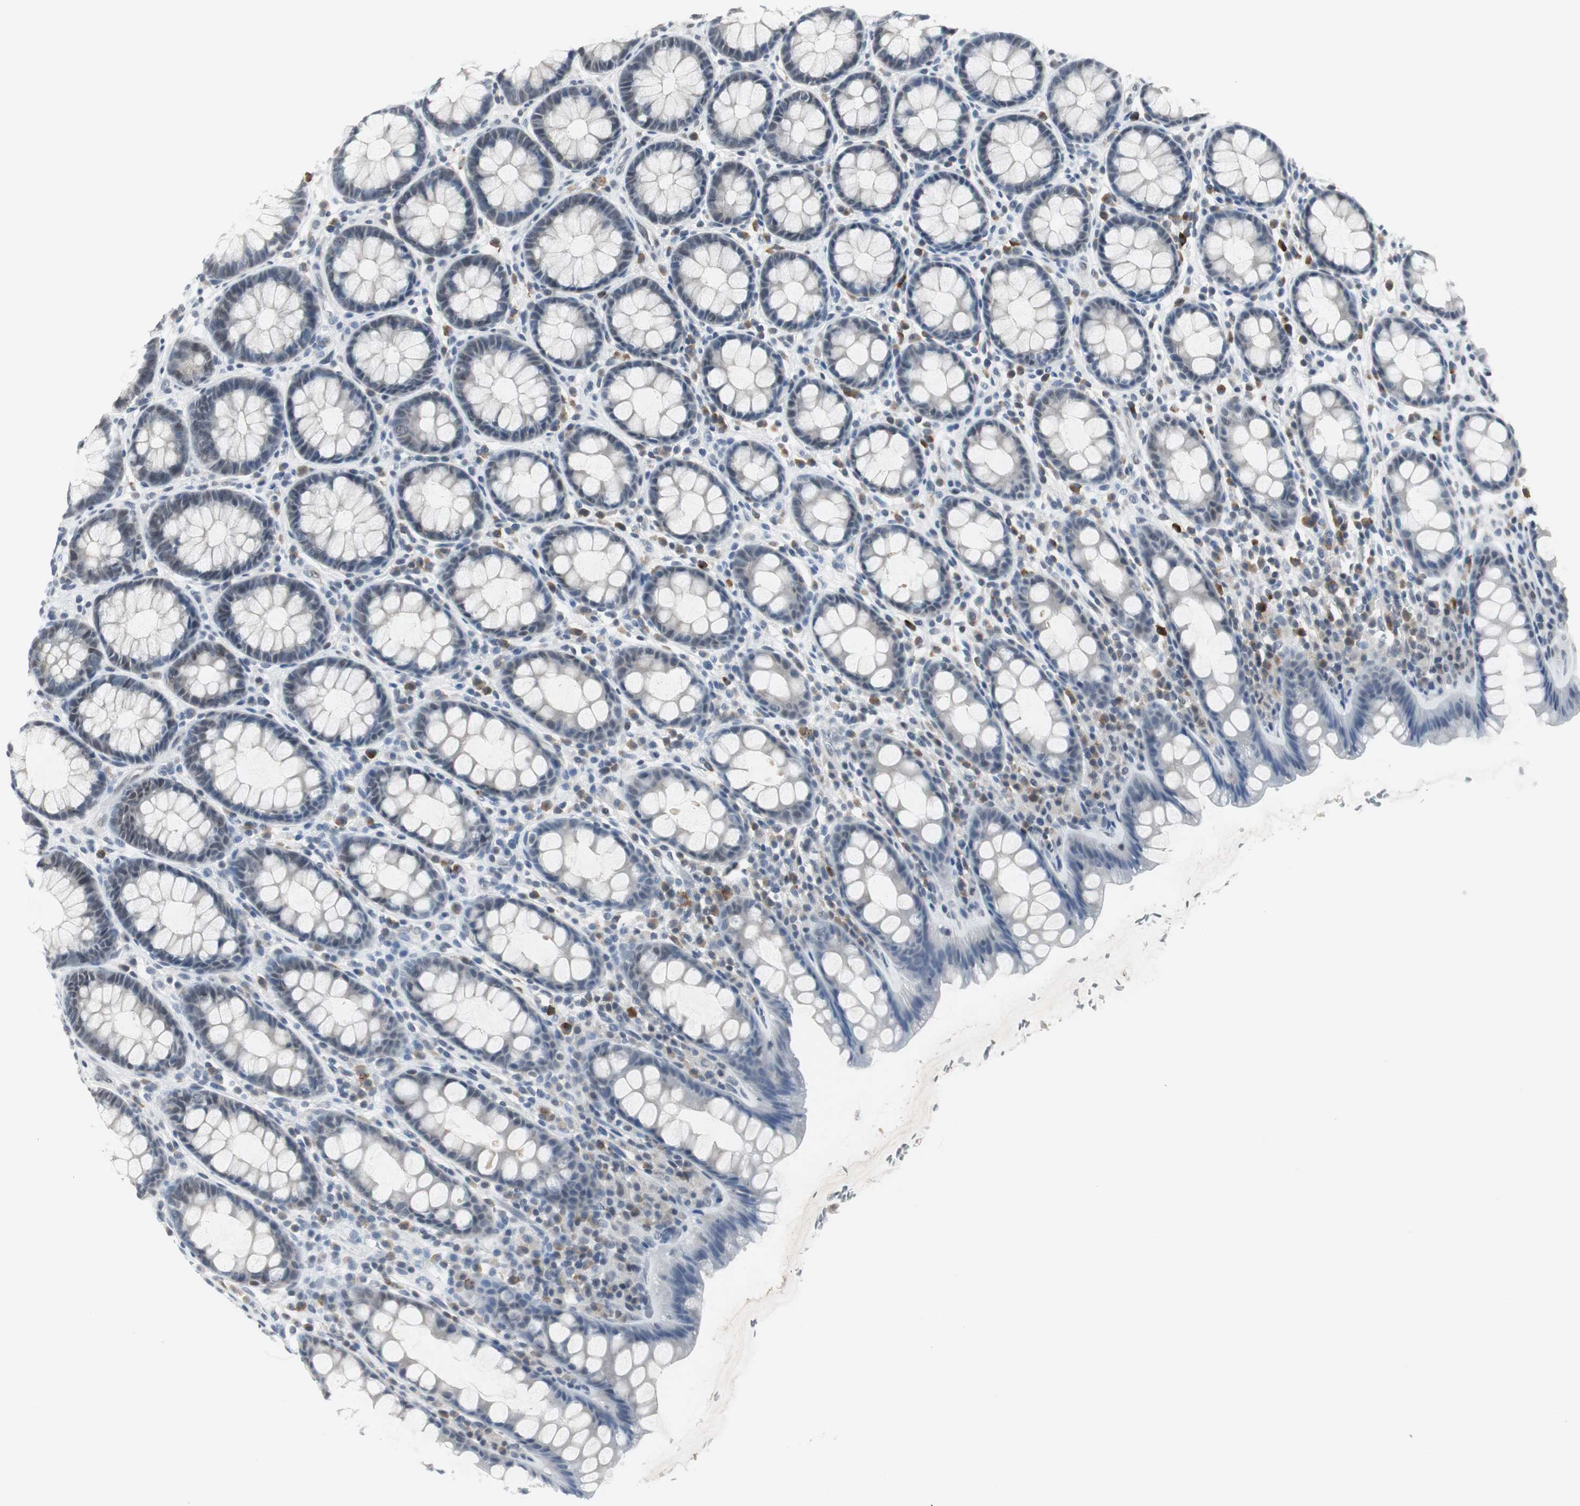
{"staining": {"intensity": "negative", "quantity": "none", "location": "none"}, "tissue": "rectum", "cell_type": "Glandular cells", "image_type": "normal", "snomed": [{"axis": "morphology", "description": "Normal tissue, NOS"}, {"axis": "topography", "description": "Rectum"}], "caption": "High magnification brightfield microscopy of benign rectum stained with DAB (brown) and counterstained with hematoxylin (blue): glandular cells show no significant staining.", "gene": "ELK1", "patient": {"sex": "male", "age": 92}}